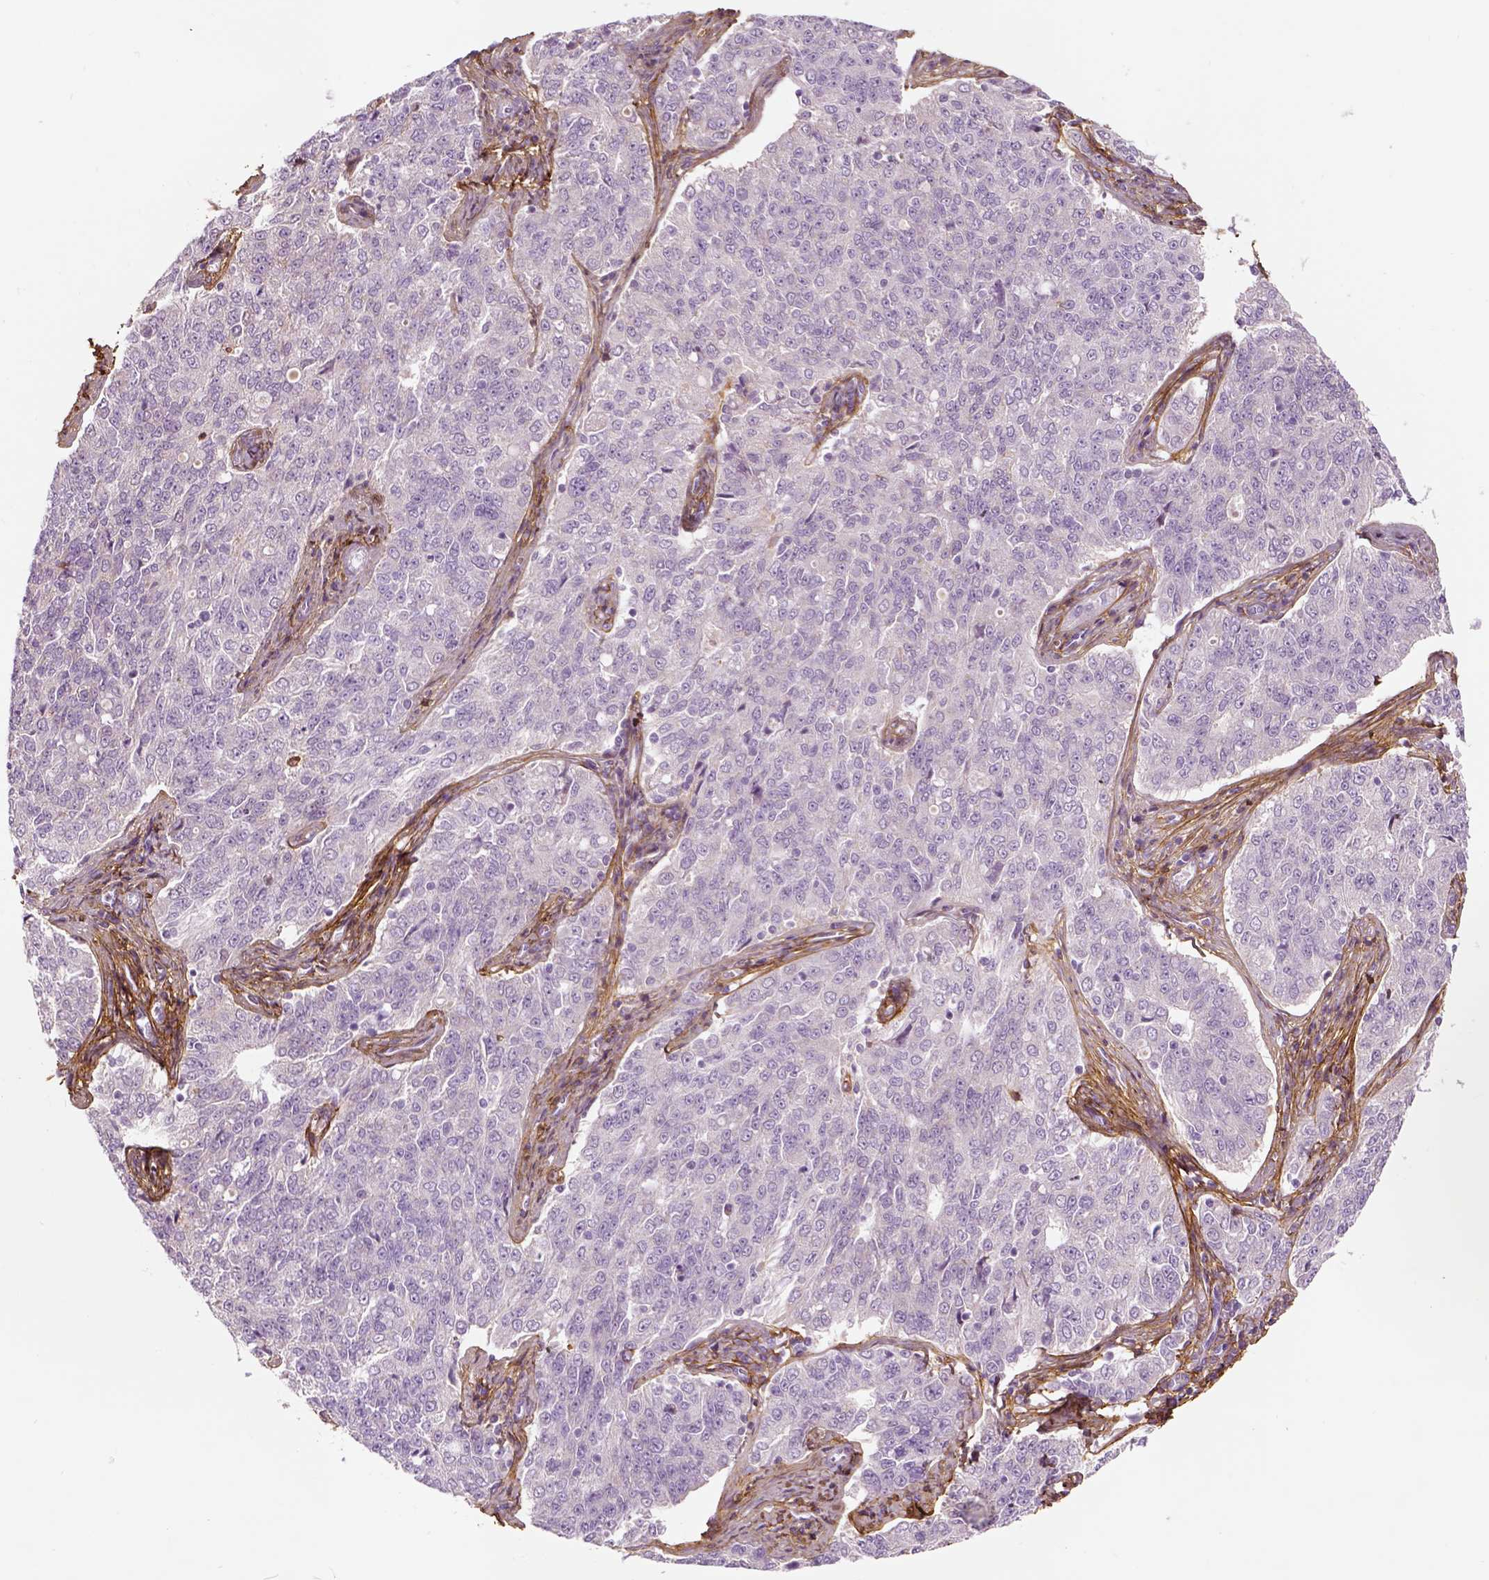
{"staining": {"intensity": "negative", "quantity": "none", "location": "none"}, "tissue": "endometrial cancer", "cell_type": "Tumor cells", "image_type": "cancer", "snomed": [{"axis": "morphology", "description": "Adenocarcinoma, NOS"}, {"axis": "topography", "description": "Endometrium"}], "caption": "Immunohistochemistry histopathology image of neoplastic tissue: human endometrial cancer stained with DAB (3,3'-diaminobenzidine) demonstrates no significant protein expression in tumor cells. (Immunohistochemistry, brightfield microscopy, high magnification).", "gene": "COL6A2", "patient": {"sex": "female", "age": 43}}